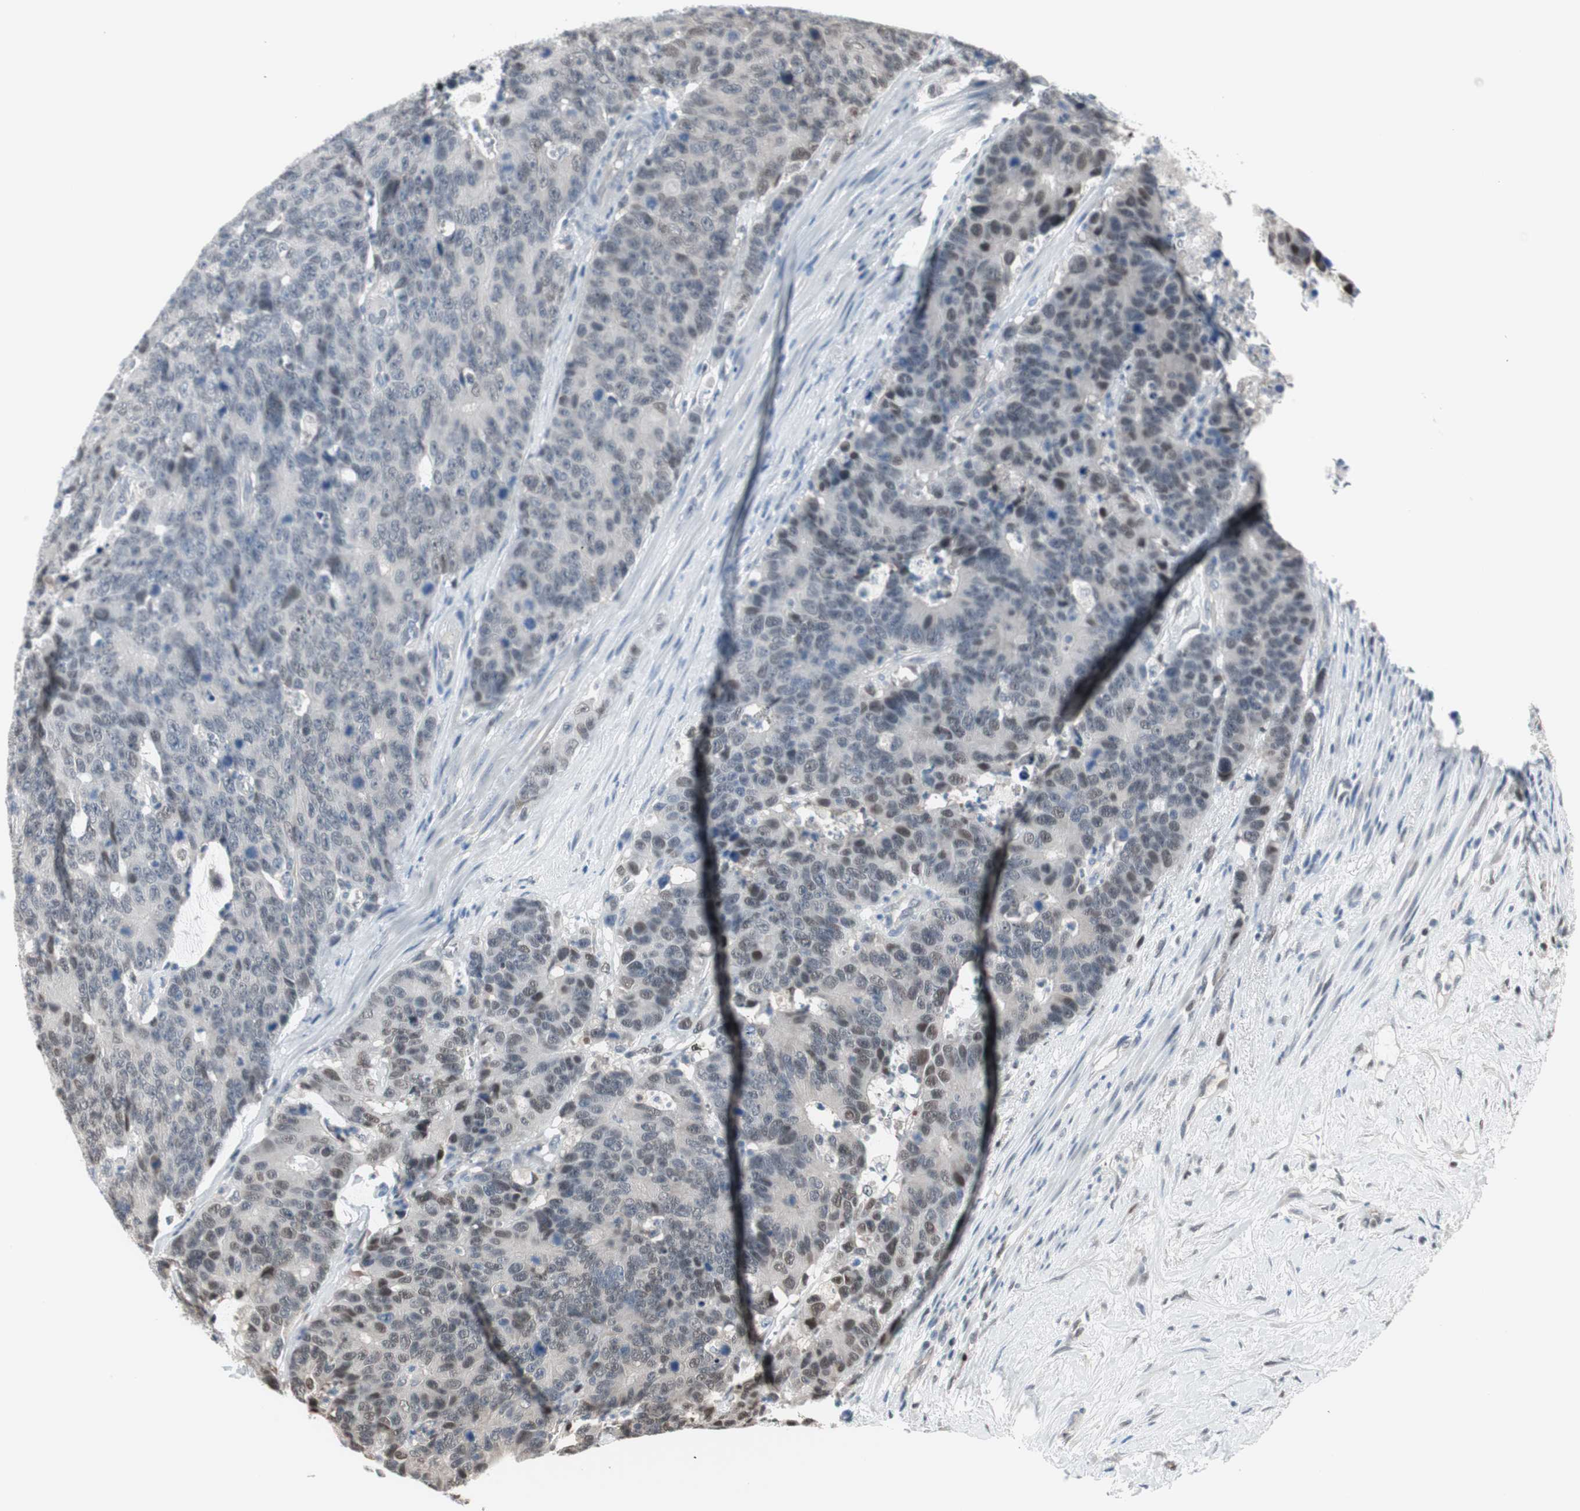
{"staining": {"intensity": "moderate", "quantity": "25%-75%", "location": "nuclear"}, "tissue": "colorectal cancer", "cell_type": "Tumor cells", "image_type": "cancer", "snomed": [{"axis": "morphology", "description": "Adenocarcinoma, NOS"}, {"axis": "topography", "description": "Colon"}], "caption": "Colorectal adenocarcinoma was stained to show a protein in brown. There is medium levels of moderate nuclear positivity in approximately 25%-75% of tumor cells.", "gene": "LONP2", "patient": {"sex": "female", "age": 86}}